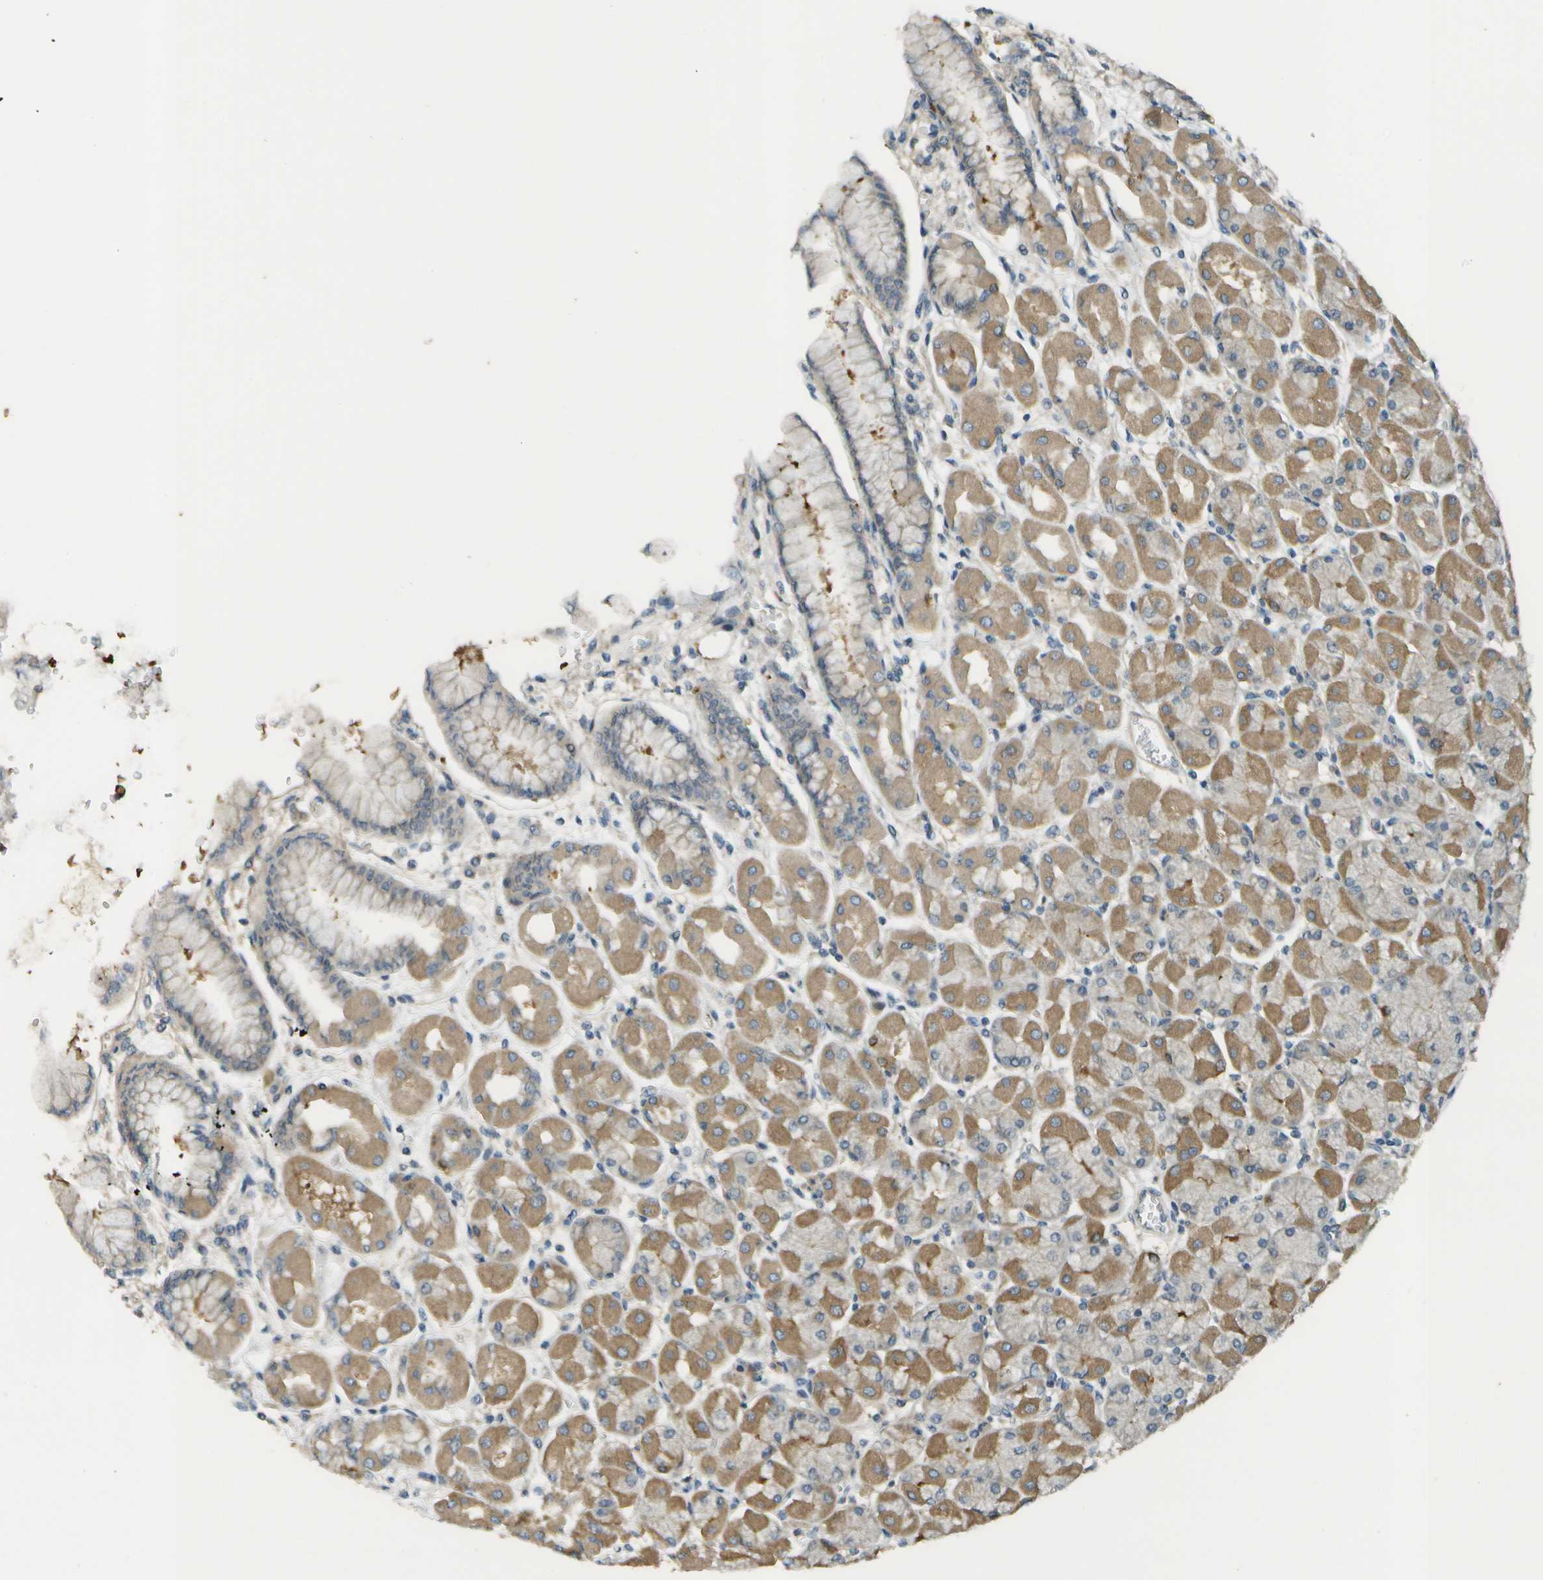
{"staining": {"intensity": "moderate", "quantity": ">75%", "location": "cytoplasmic/membranous"}, "tissue": "stomach", "cell_type": "Glandular cells", "image_type": "normal", "snomed": [{"axis": "morphology", "description": "Normal tissue, NOS"}, {"axis": "topography", "description": "Stomach, upper"}], "caption": "A high-resolution micrograph shows immunohistochemistry staining of normal stomach, which reveals moderate cytoplasmic/membranous staining in approximately >75% of glandular cells. The staining was performed using DAB (3,3'-diaminobenzidine), with brown indicating positive protein expression. Nuclei are stained blue with hematoxylin.", "gene": "WNK2", "patient": {"sex": "female", "age": 56}}